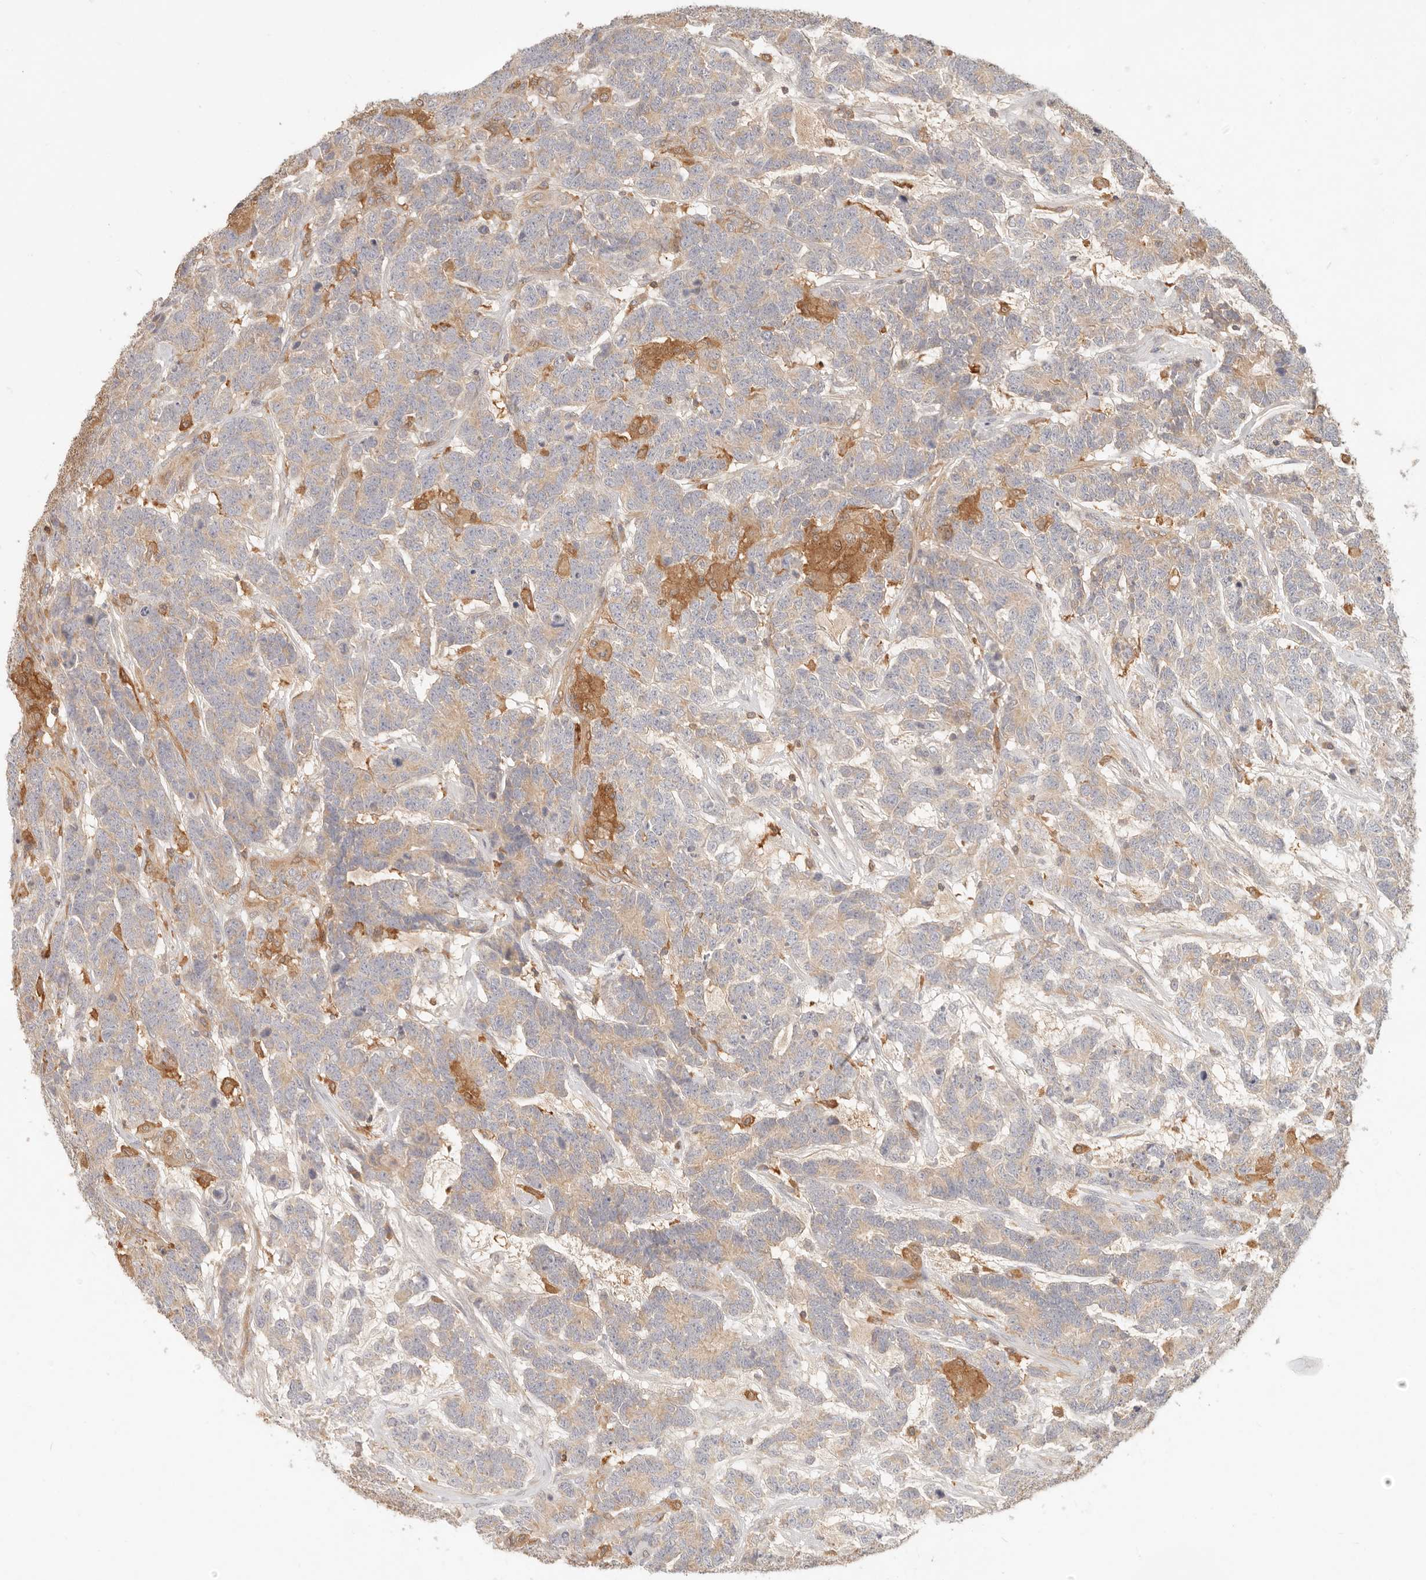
{"staining": {"intensity": "weak", "quantity": ">75%", "location": "cytoplasmic/membranous"}, "tissue": "testis cancer", "cell_type": "Tumor cells", "image_type": "cancer", "snomed": [{"axis": "morphology", "description": "Carcinoma, Embryonal, NOS"}, {"axis": "topography", "description": "Testis"}], "caption": "This image shows immunohistochemistry (IHC) staining of testis cancer (embryonal carcinoma), with low weak cytoplasmic/membranous staining in approximately >75% of tumor cells.", "gene": "NECAP2", "patient": {"sex": "male", "age": 26}}